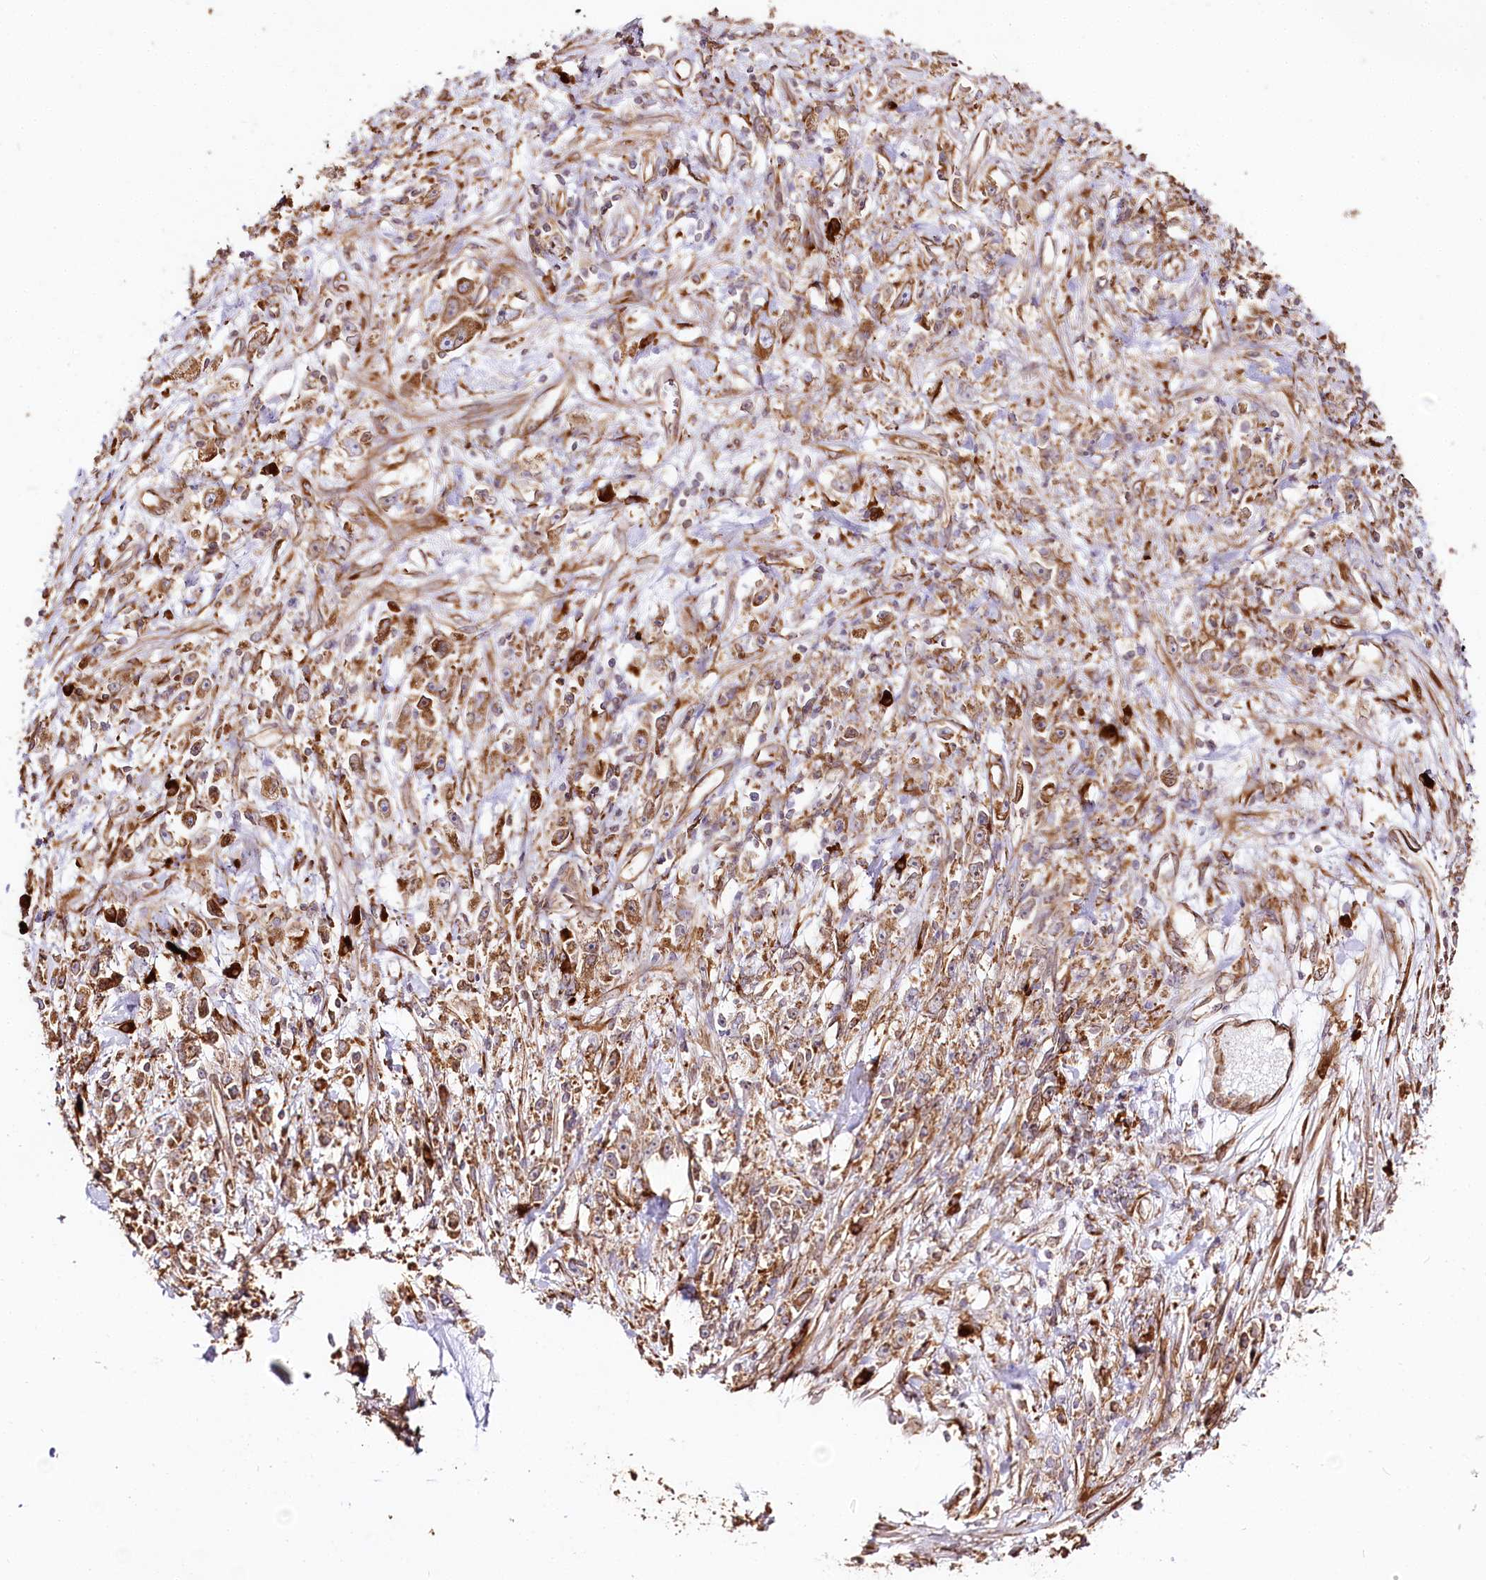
{"staining": {"intensity": "moderate", "quantity": ">75%", "location": "cytoplasmic/membranous"}, "tissue": "stomach cancer", "cell_type": "Tumor cells", "image_type": "cancer", "snomed": [{"axis": "morphology", "description": "Adenocarcinoma, NOS"}, {"axis": "topography", "description": "Stomach"}], "caption": "Stomach cancer (adenocarcinoma) tissue exhibits moderate cytoplasmic/membranous expression in approximately >75% of tumor cells", "gene": "CNPY2", "patient": {"sex": "female", "age": 59}}